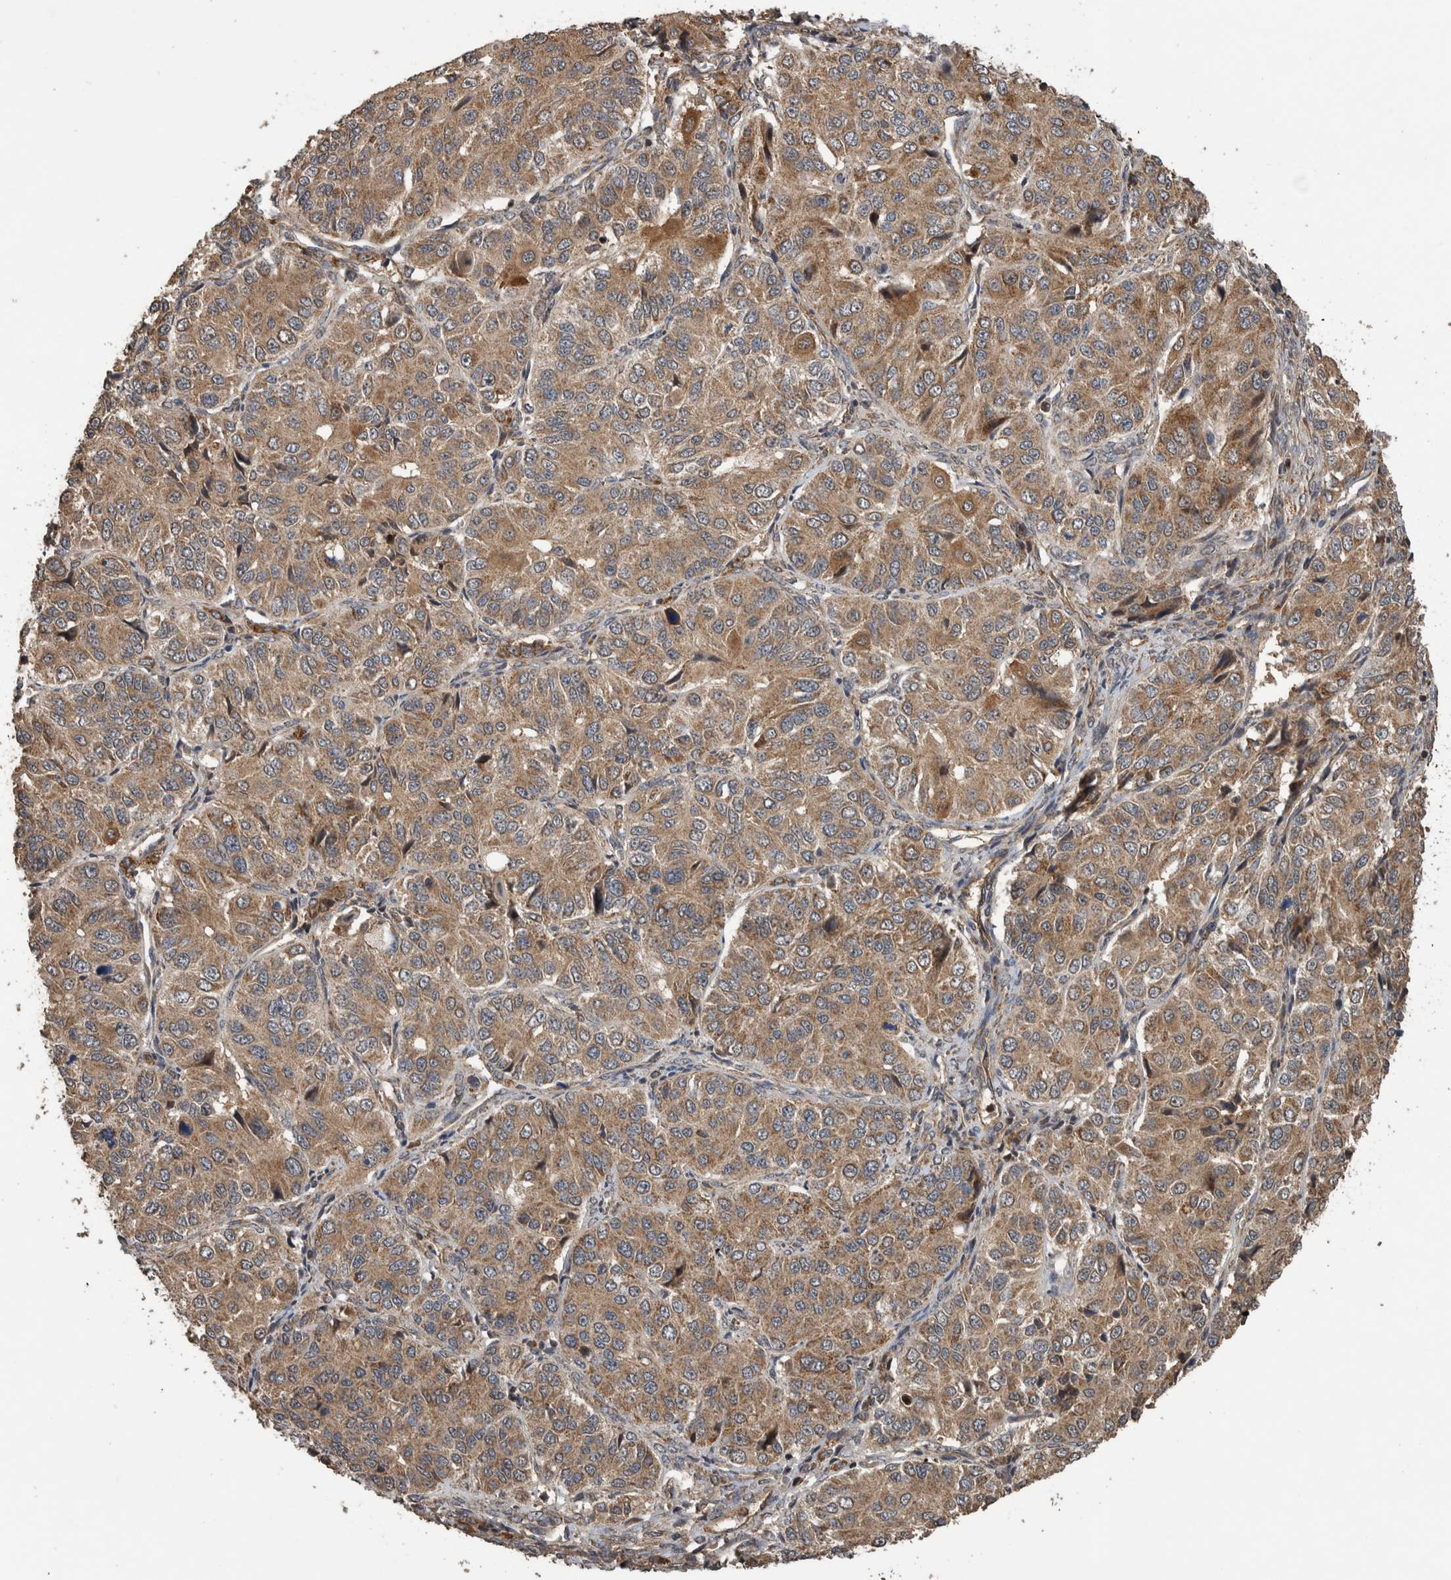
{"staining": {"intensity": "moderate", "quantity": ">75%", "location": "cytoplasmic/membranous"}, "tissue": "ovarian cancer", "cell_type": "Tumor cells", "image_type": "cancer", "snomed": [{"axis": "morphology", "description": "Carcinoma, endometroid"}, {"axis": "topography", "description": "Ovary"}], "caption": "Ovarian endometroid carcinoma stained with a protein marker exhibits moderate staining in tumor cells.", "gene": "TRIM16", "patient": {"sex": "female", "age": 51}}